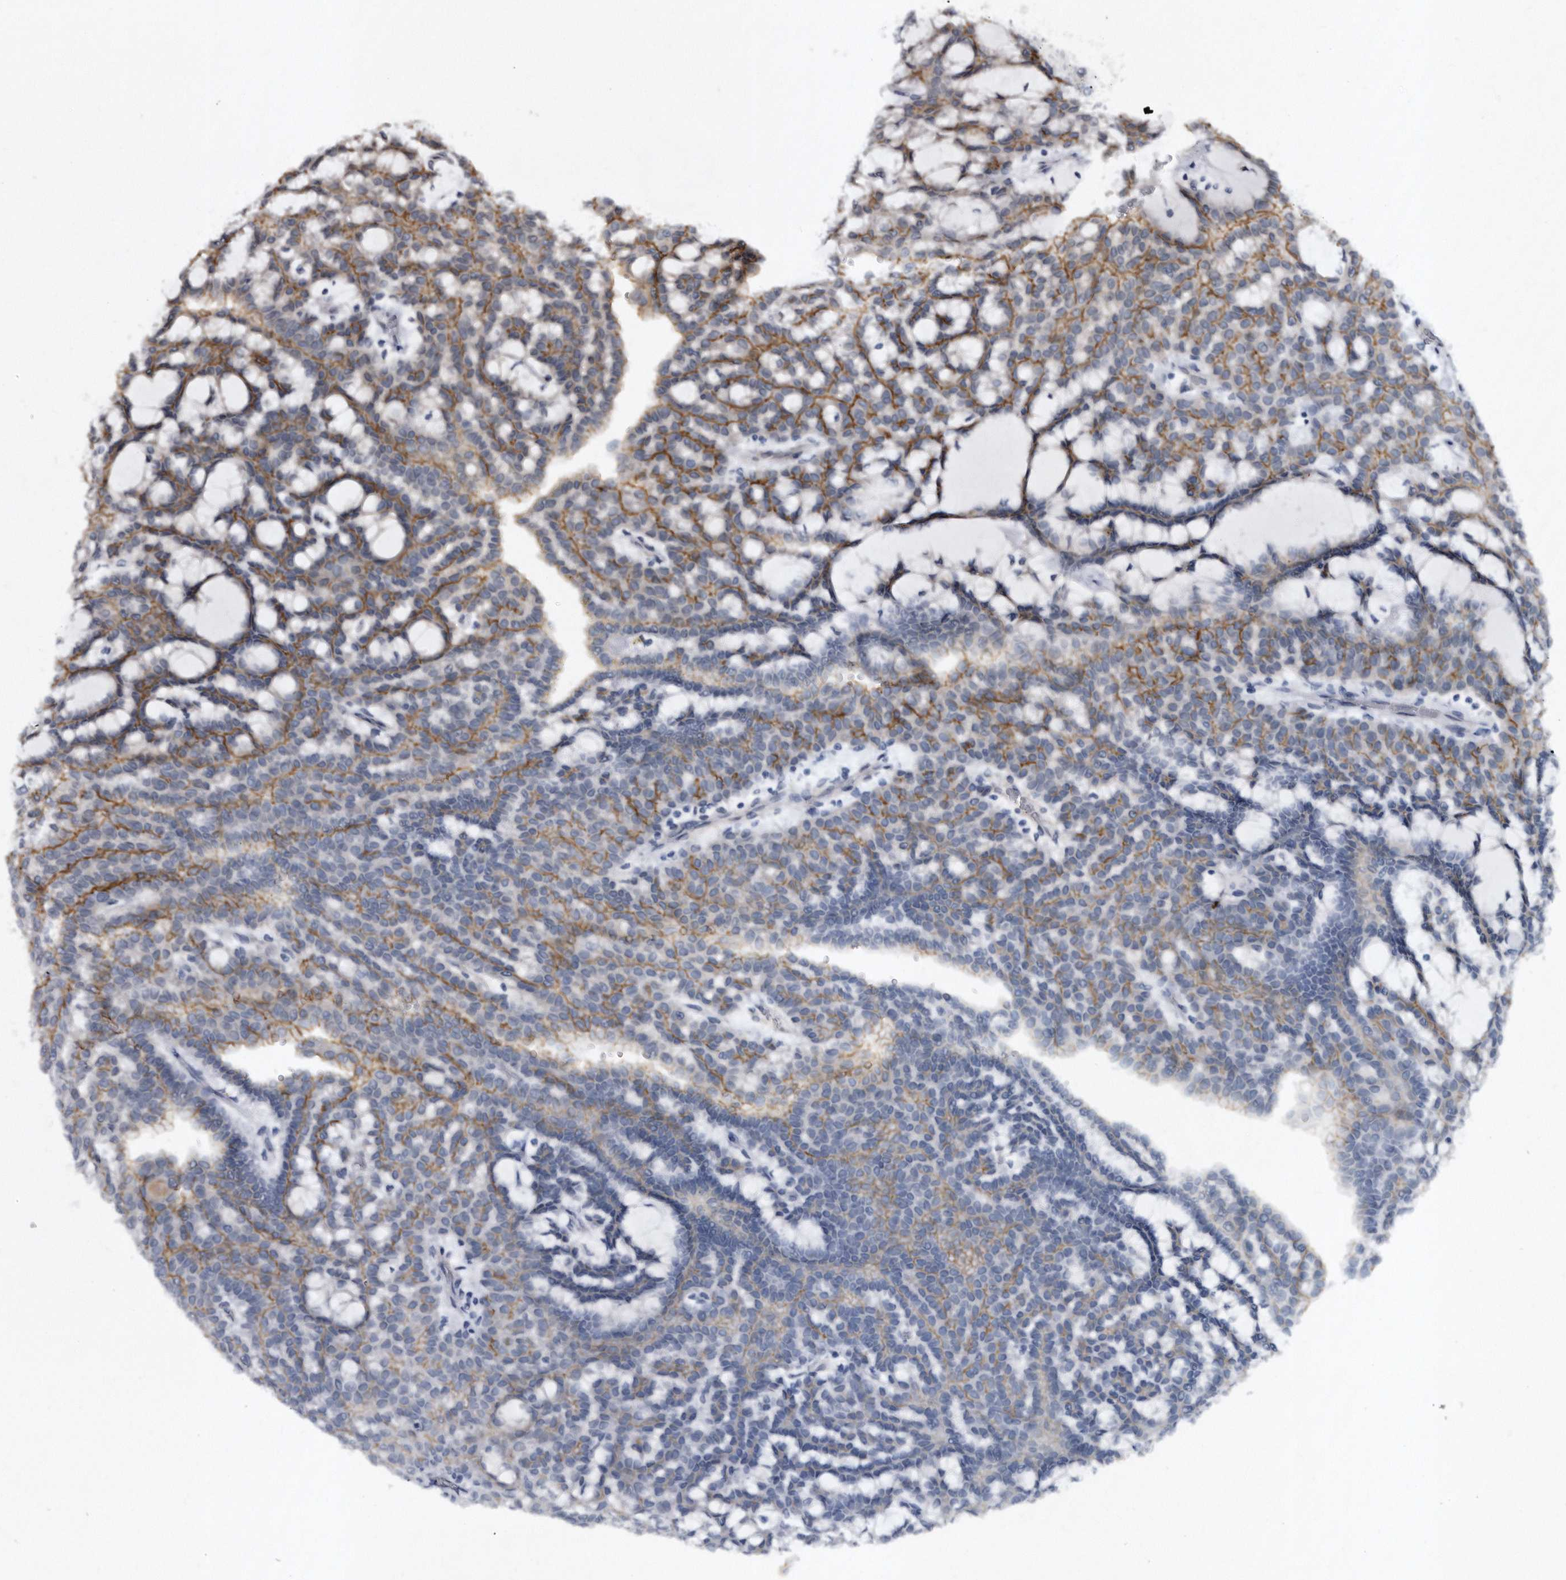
{"staining": {"intensity": "moderate", "quantity": "25%-75%", "location": "cytoplasmic/membranous"}, "tissue": "renal cancer", "cell_type": "Tumor cells", "image_type": "cancer", "snomed": [{"axis": "morphology", "description": "Adenocarcinoma, NOS"}, {"axis": "topography", "description": "Kidney"}], "caption": "A high-resolution histopathology image shows IHC staining of renal adenocarcinoma, which demonstrates moderate cytoplasmic/membranous staining in about 25%-75% of tumor cells.", "gene": "PROM1", "patient": {"sex": "male", "age": 63}}